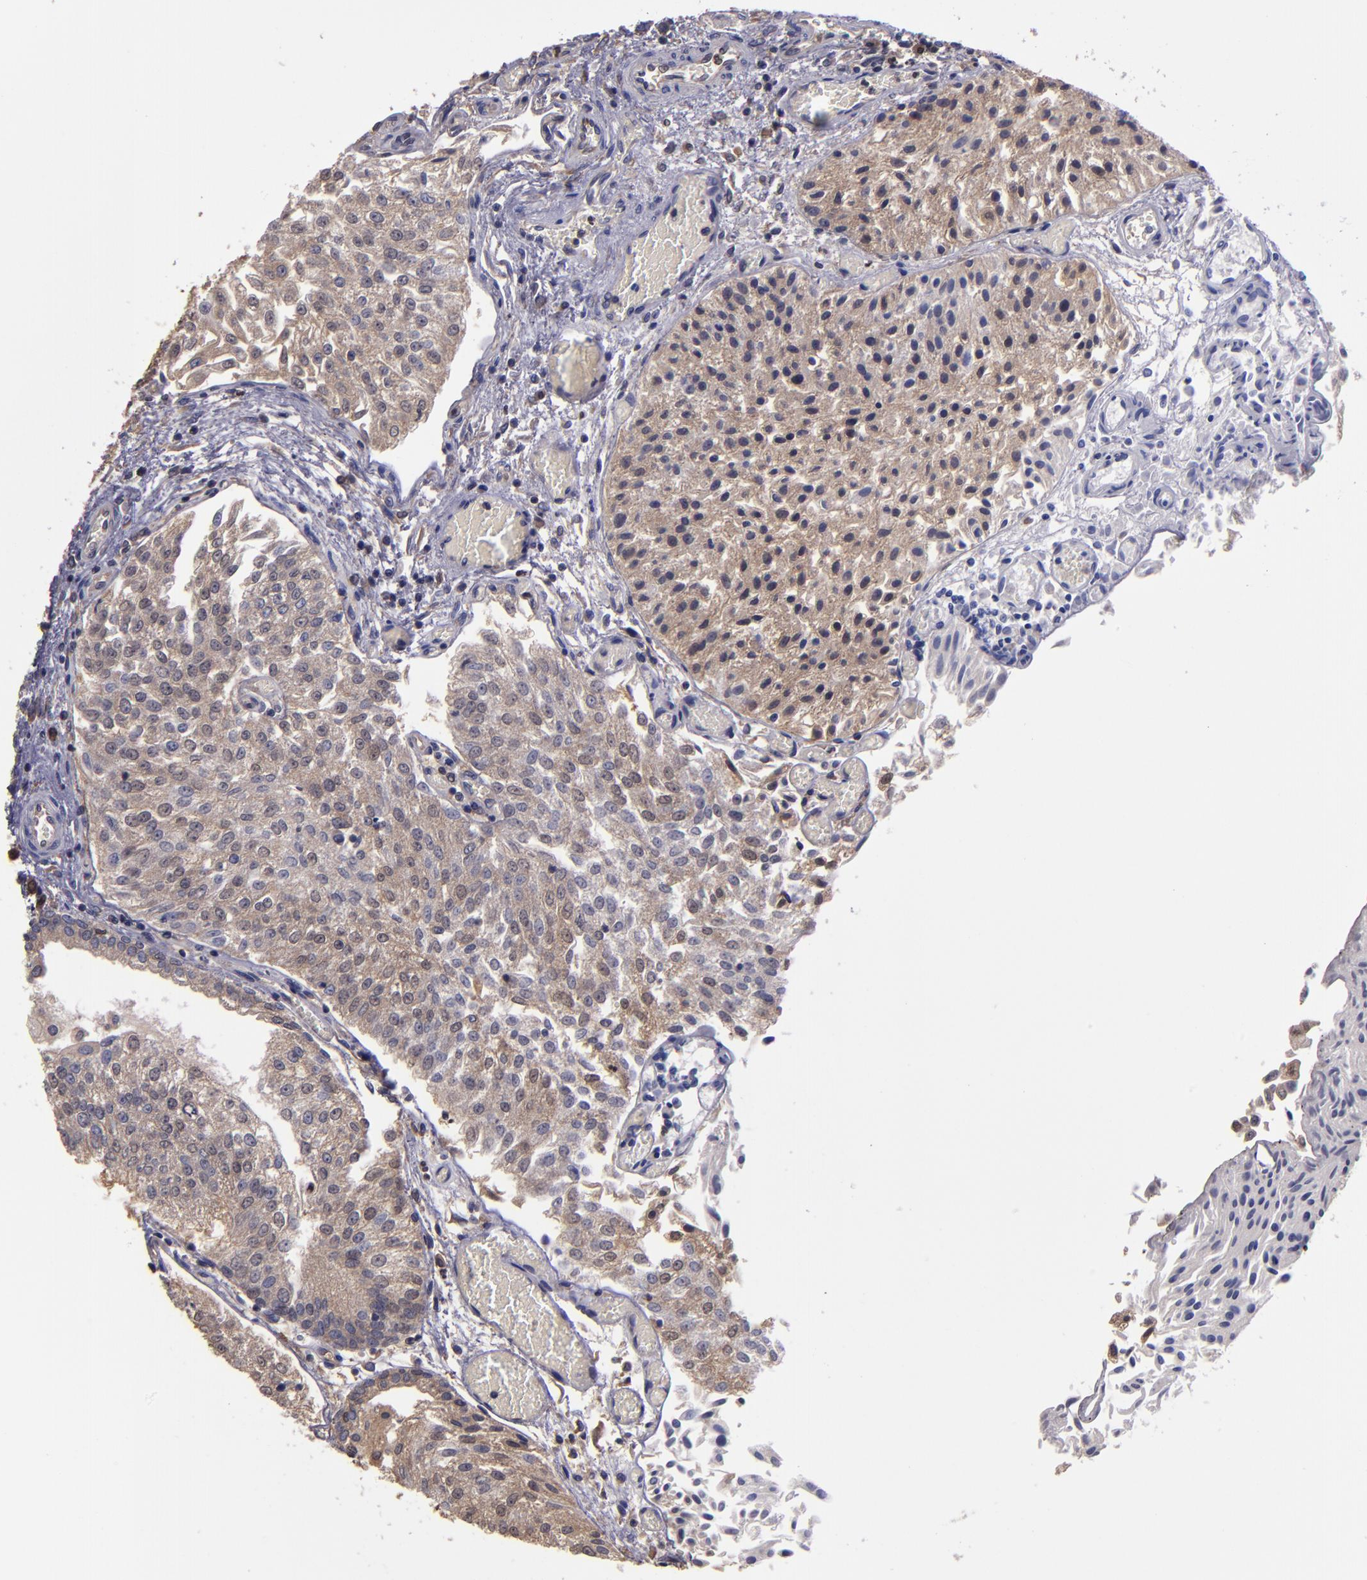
{"staining": {"intensity": "moderate", "quantity": "25%-75%", "location": "cytoplasmic/membranous"}, "tissue": "urothelial cancer", "cell_type": "Tumor cells", "image_type": "cancer", "snomed": [{"axis": "morphology", "description": "Urothelial carcinoma, Low grade"}, {"axis": "topography", "description": "Urinary bladder"}], "caption": "The histopathology image displays a brown stain indicating the presence of a protein in the cytoplasmic/membranous of tumor cells in urothelial carcinoma (low-grade).", "gene": "CARS1", "patient": {"sex": "male", "age": 86}}